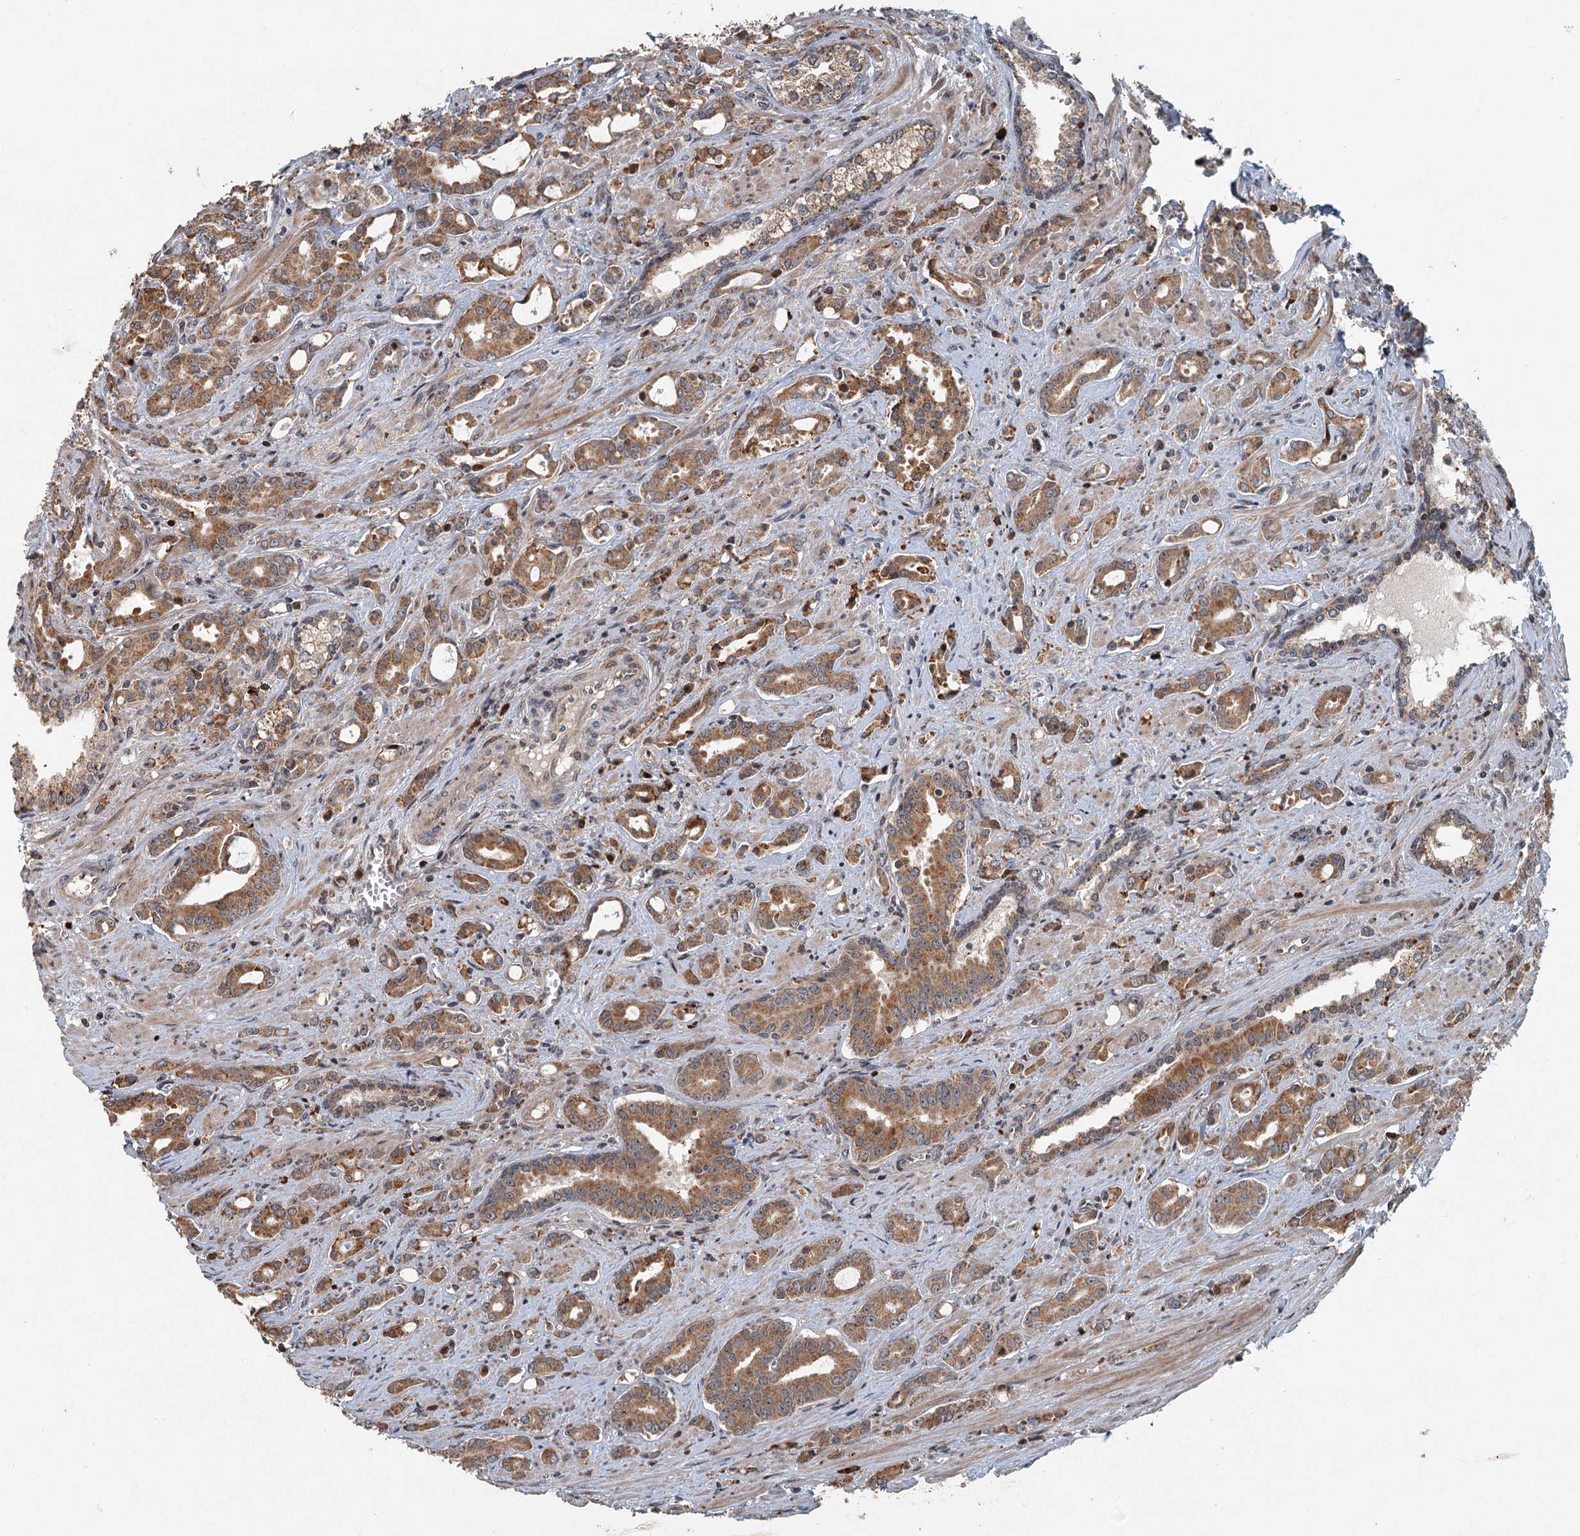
{"staining": {"intensity": "moderate", "quantity": ">75%", "location": "cytoplasmic/membranous"}, "tissue": "prostate cancer", "cell_type": "Tumor cells", "image_type": "cancer", "snomed": [{"axis": "morphology", "description": "Adenocarcinoma, High grade"}, {"axis": "topography", "description": "Prostate"}], "caption": "Human prostate adenocarcinoma (high-grade) stained with a brown dye shows moderate cytoplasmic/membranous positive positivity in approximately >75% of tumor cells.", "gene": "SRPX2", "patient": {"sex": "male", "age": 72}}